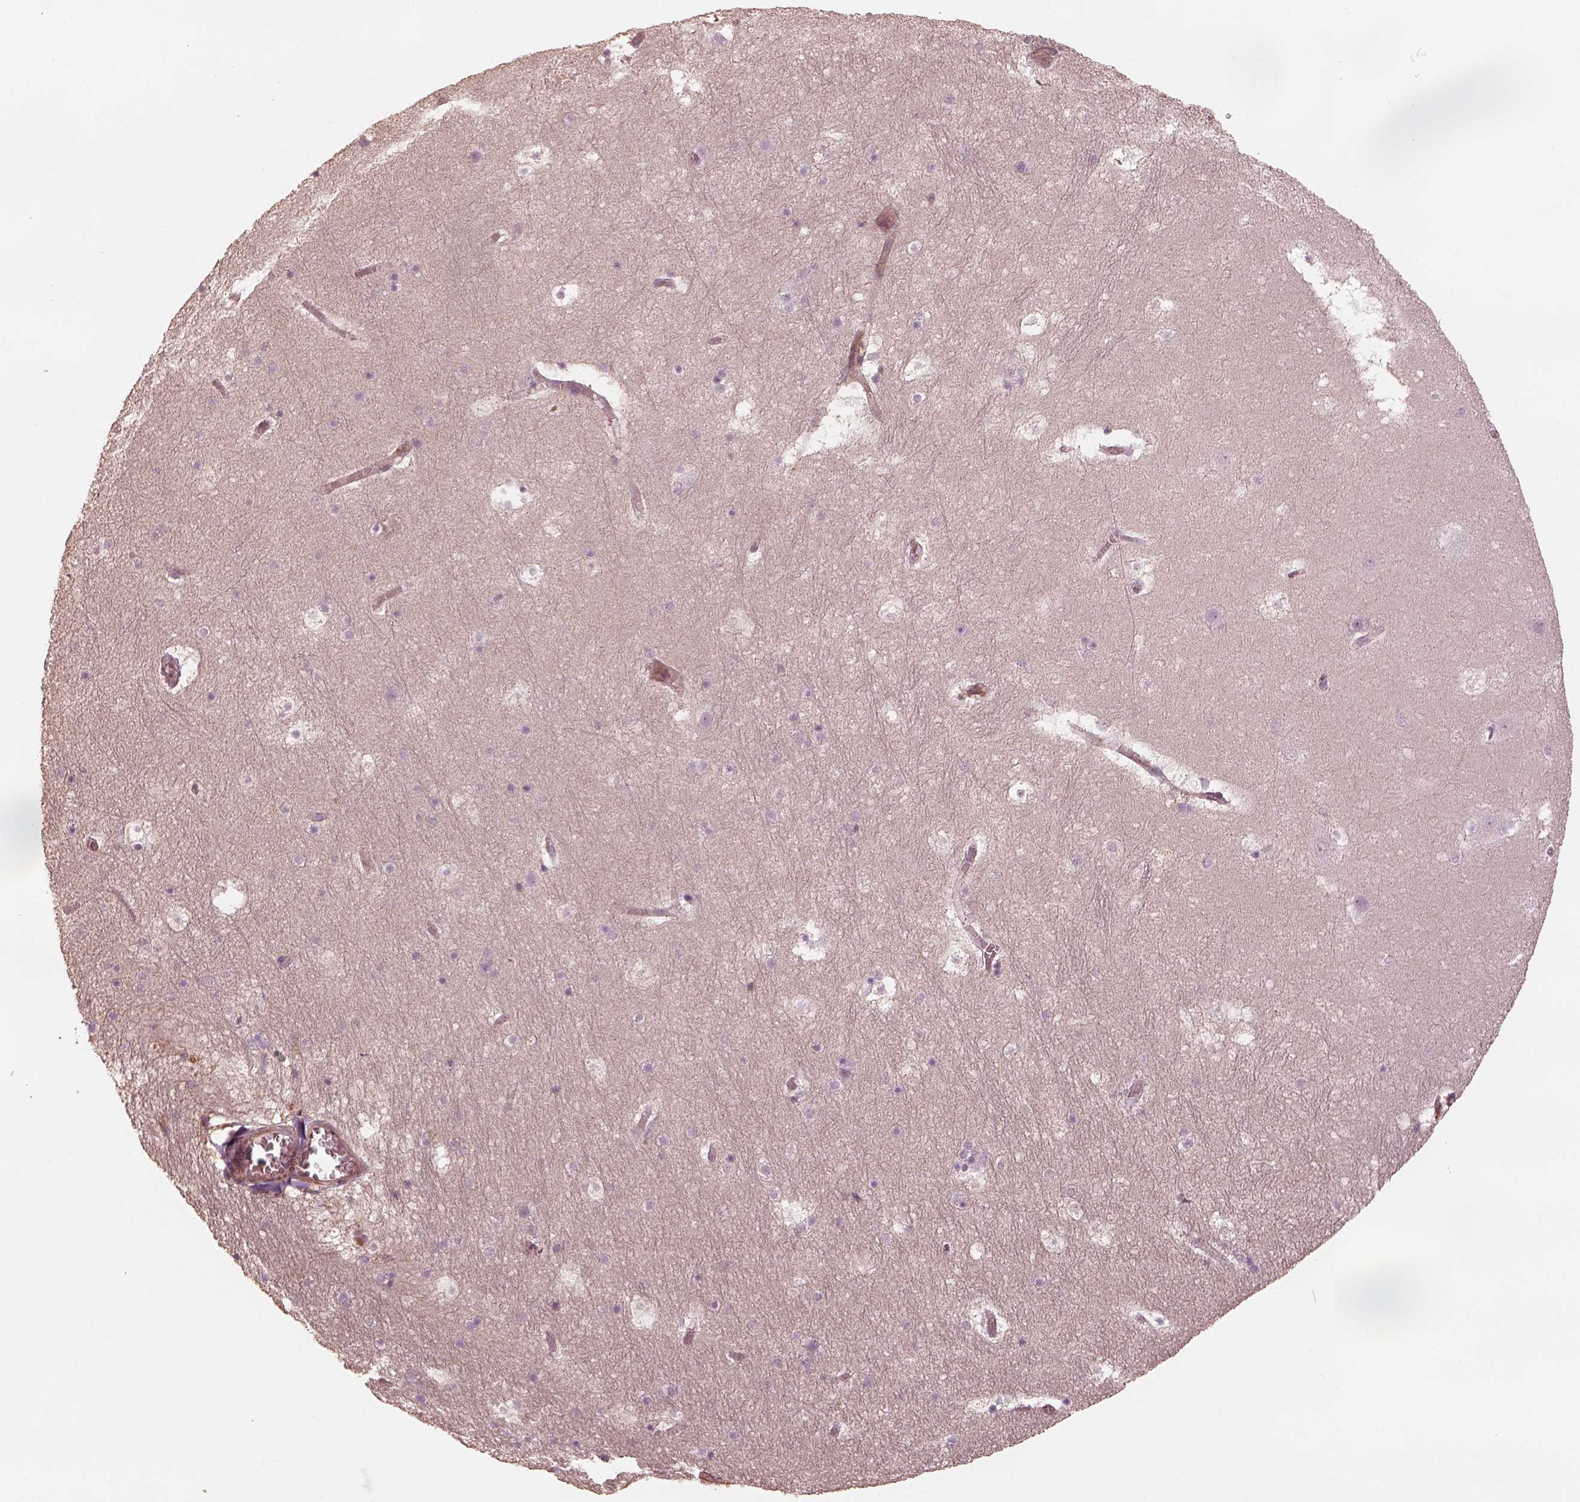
{"staining": {"intensity": "negative", "quantity": "none", "location": "none"}, "tissue": "hippocampus", "cell_type": "Glial cells", "image_type": "normal", "snomed": [{"axis": "morphology", "description": "Normal tissue, NOS"}, {"axis": "topography", "description": "Hippocampus"}], "caption": "Glial cells are negative for brown protein staining in unremarkable hippocampus. (IHC, brightfield microscopy, high magnification).", "gene": "OTOGL", "patient": {"sex": "male", "age": 45}}